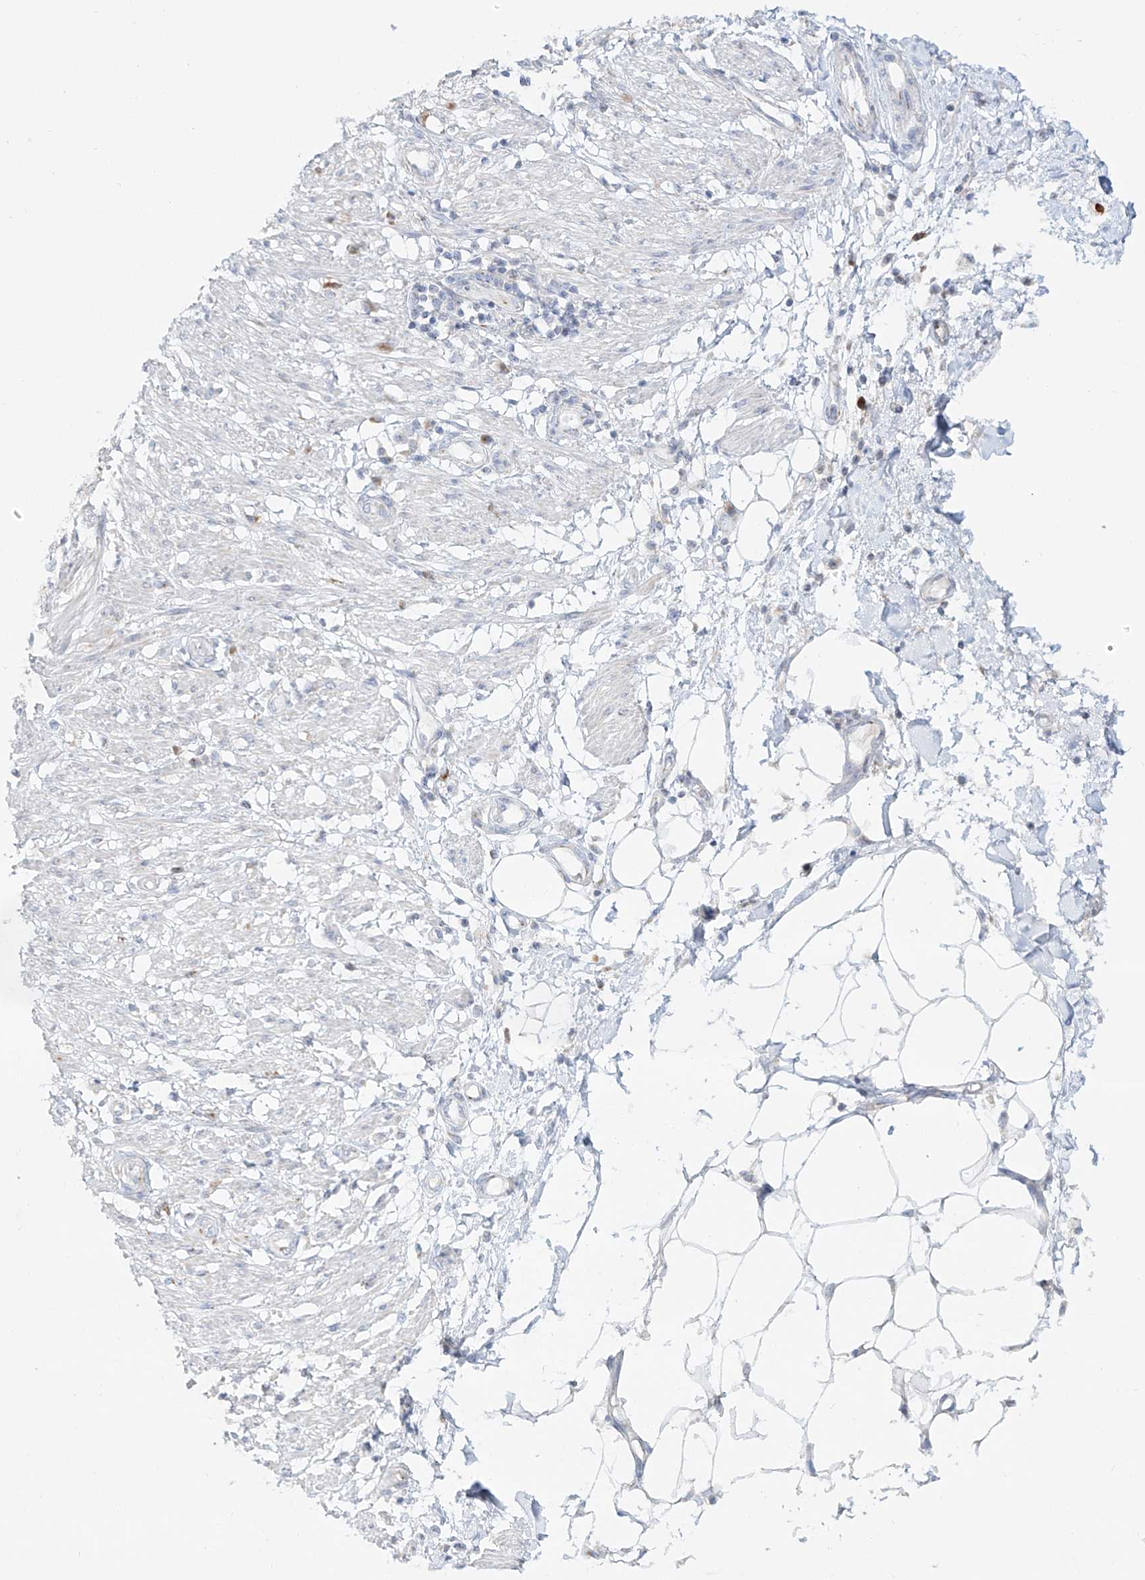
{"staining": {"intensity": "negative", "quantity": "none", "location": "none"}, "tissue": "smooth muscle", "cell_type": "Smooth muscle cells", "image_type": "normal", "snomed": [{"axis": "morphology", "description": "Normal tissue, NOS"}, {"axis": "morphology", "description": "Adenocarcinoma, NOS"}, {"axis": "topography", "description": "Smooth muscle"}, {"axis": "topography", "description": "Colon"}], "caption": "Smooth muscle stained for a protein using IHC displays no expression smooth muscle cells.", "gene": "BSDC1", "patient": {"sex": "male", "age": 14}}